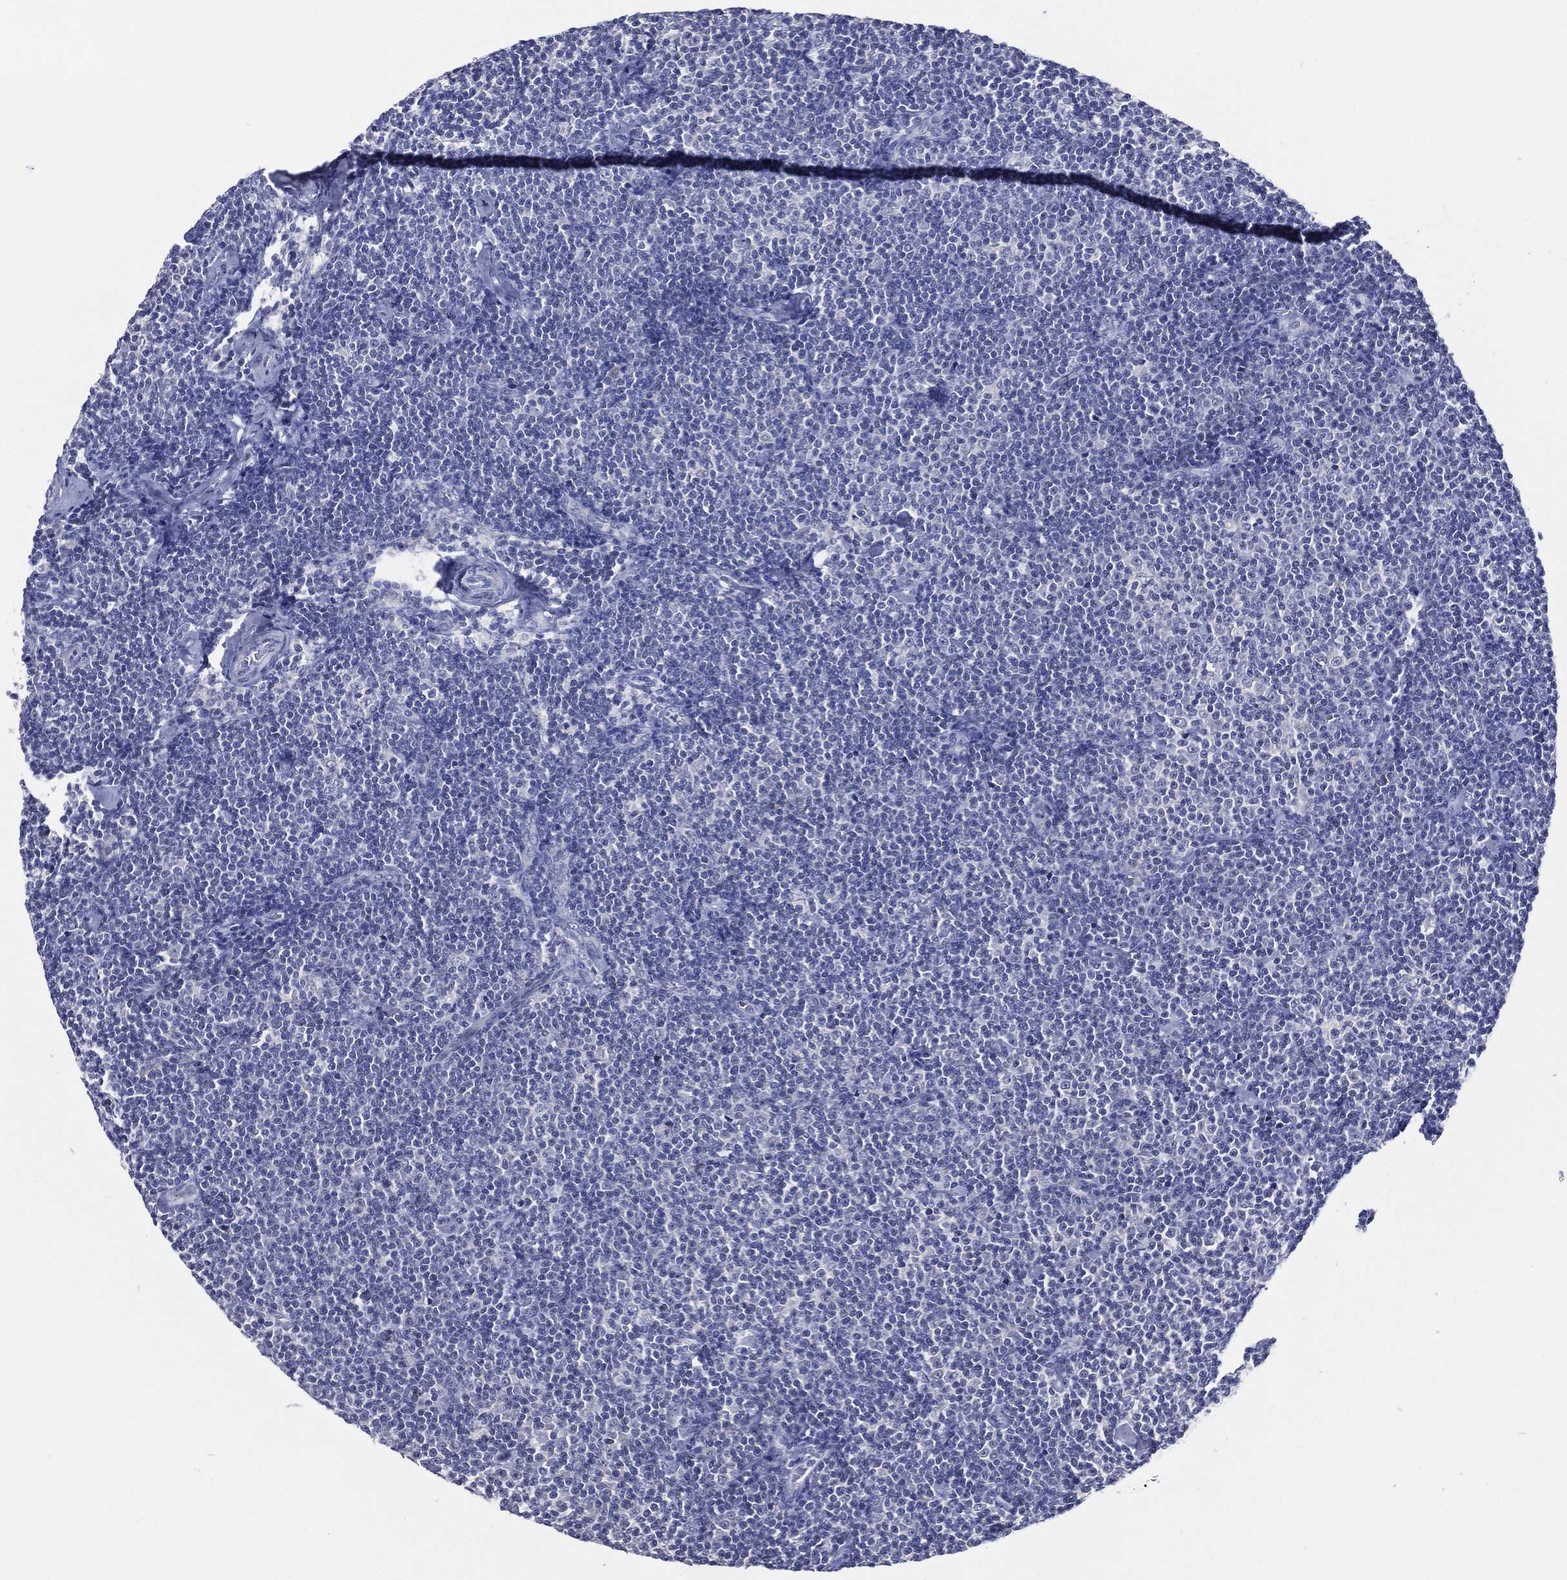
{"staining": {"intensity": "negative", "quantity": "none", "location": "none"}, "tissue": "lymphoma", "cell_type": "Tumor cells", "image_type": "cancer", "snomed": [{"axis": "morphology", "description": "Malignant lymphoma, non-Hodgkin's type, Low grade"}, {"axis": "topography", "description": "Lymph node"}], "caption": "Immunohistochemical staining of malignant lymphoma, non-Hodgkin's type (low-grade) demonstrates no significant positivity in tumor cells. (Brightfield microscopy of DAB immunohistochemistry (IHC) at high magnification).", "gene": "SLC13A4", "patient": {"sex": "male", "age": 81}}